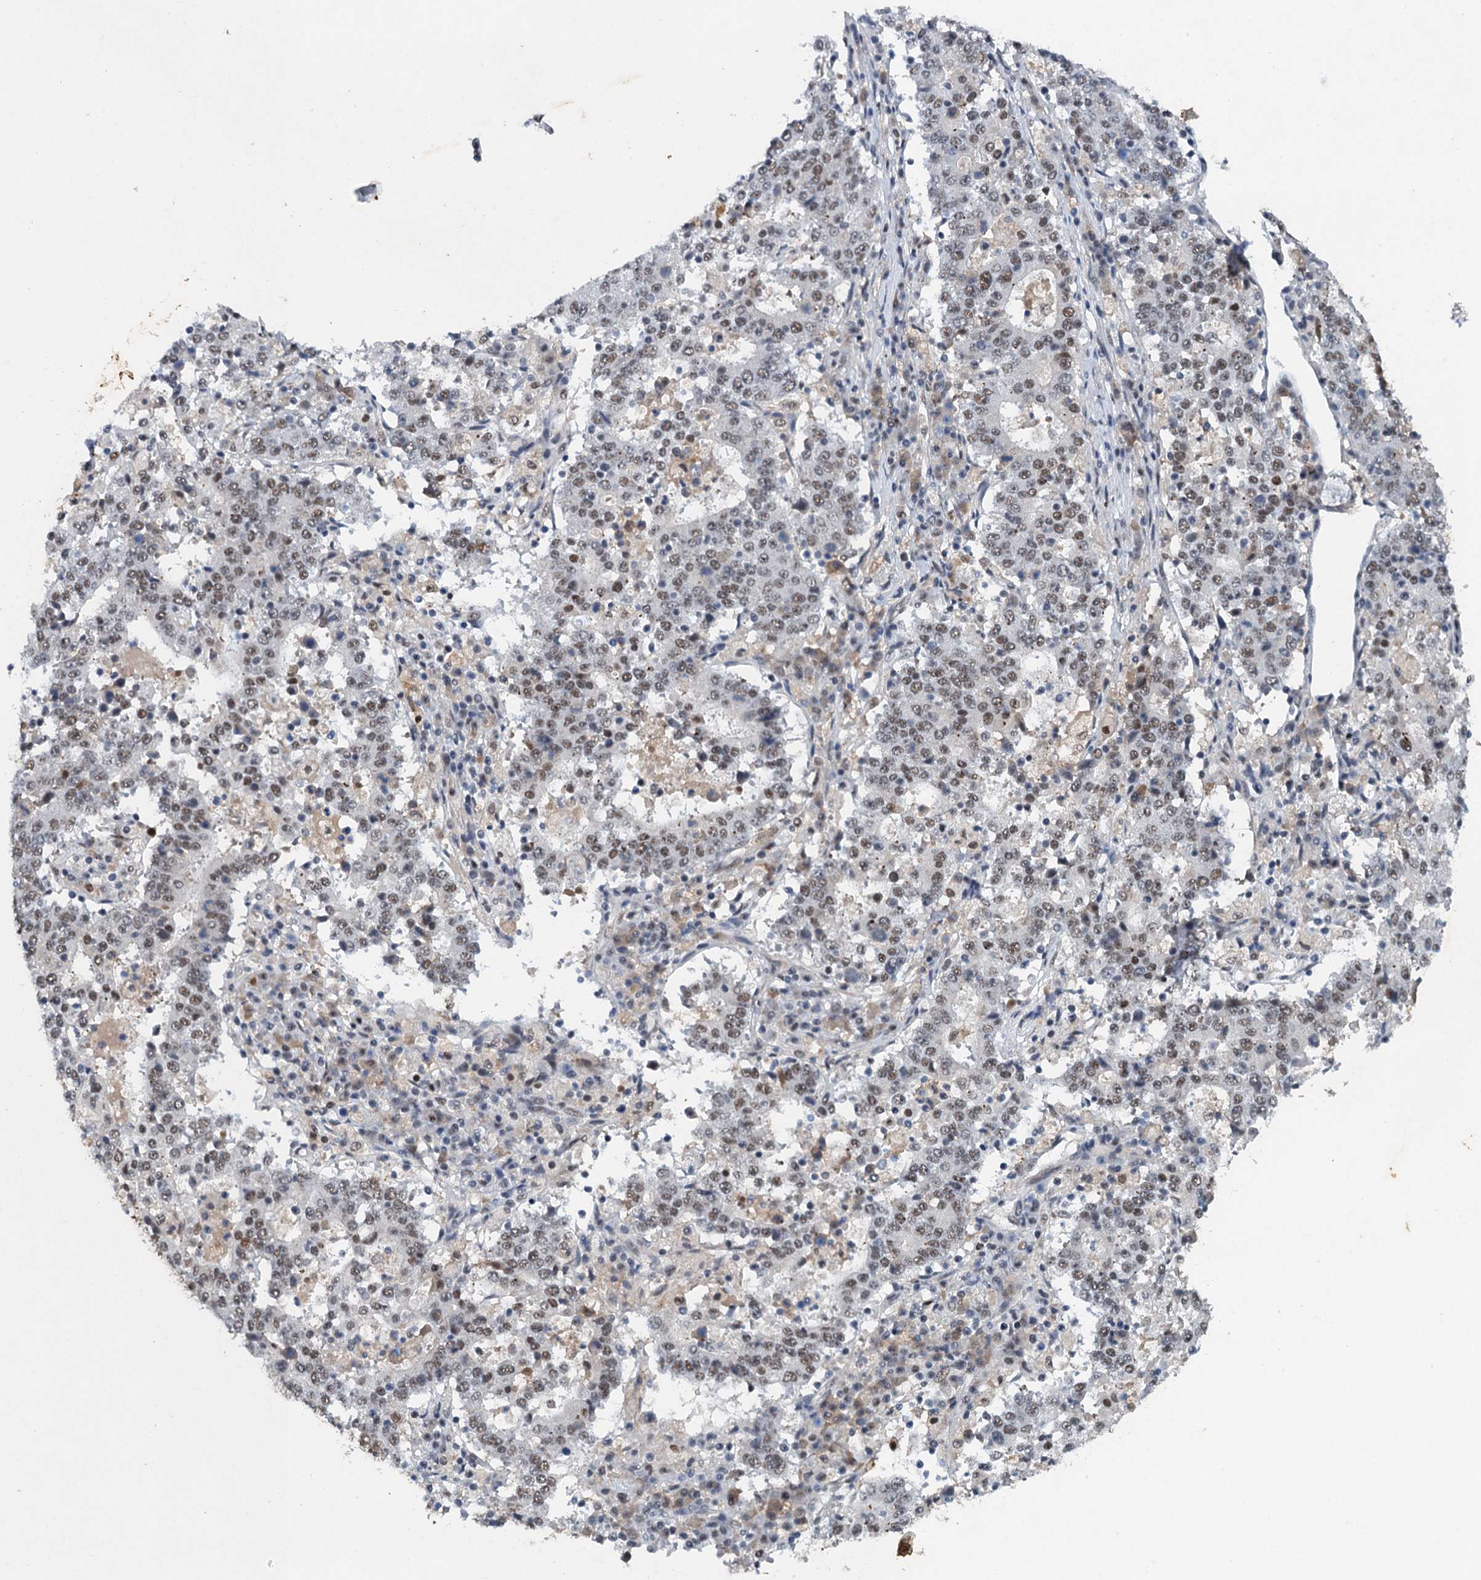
{"staining": {"intensity": "weak", "quantity": "25%-75%", "location": "nuclear"}, "tissue": "stomach cancer", "cell_type": "Tumor cells", "image_type": "cancer", "snomed": [{"axis": "morphology", "description": "Adenocarcinoma, NOS"}, {"axis": "topography", "description": "Stomach"}], "caption": "Protein expression analysis of stomach cancer (adenocarcinoma) demonstrates weak nuclear staining in approximately 25%-75% of tumor cells. (Brightfield microscopy of DAB IHC at high magnification).", "gene": "CSTF3", "patient": {"sex": "male", "age": 59}}